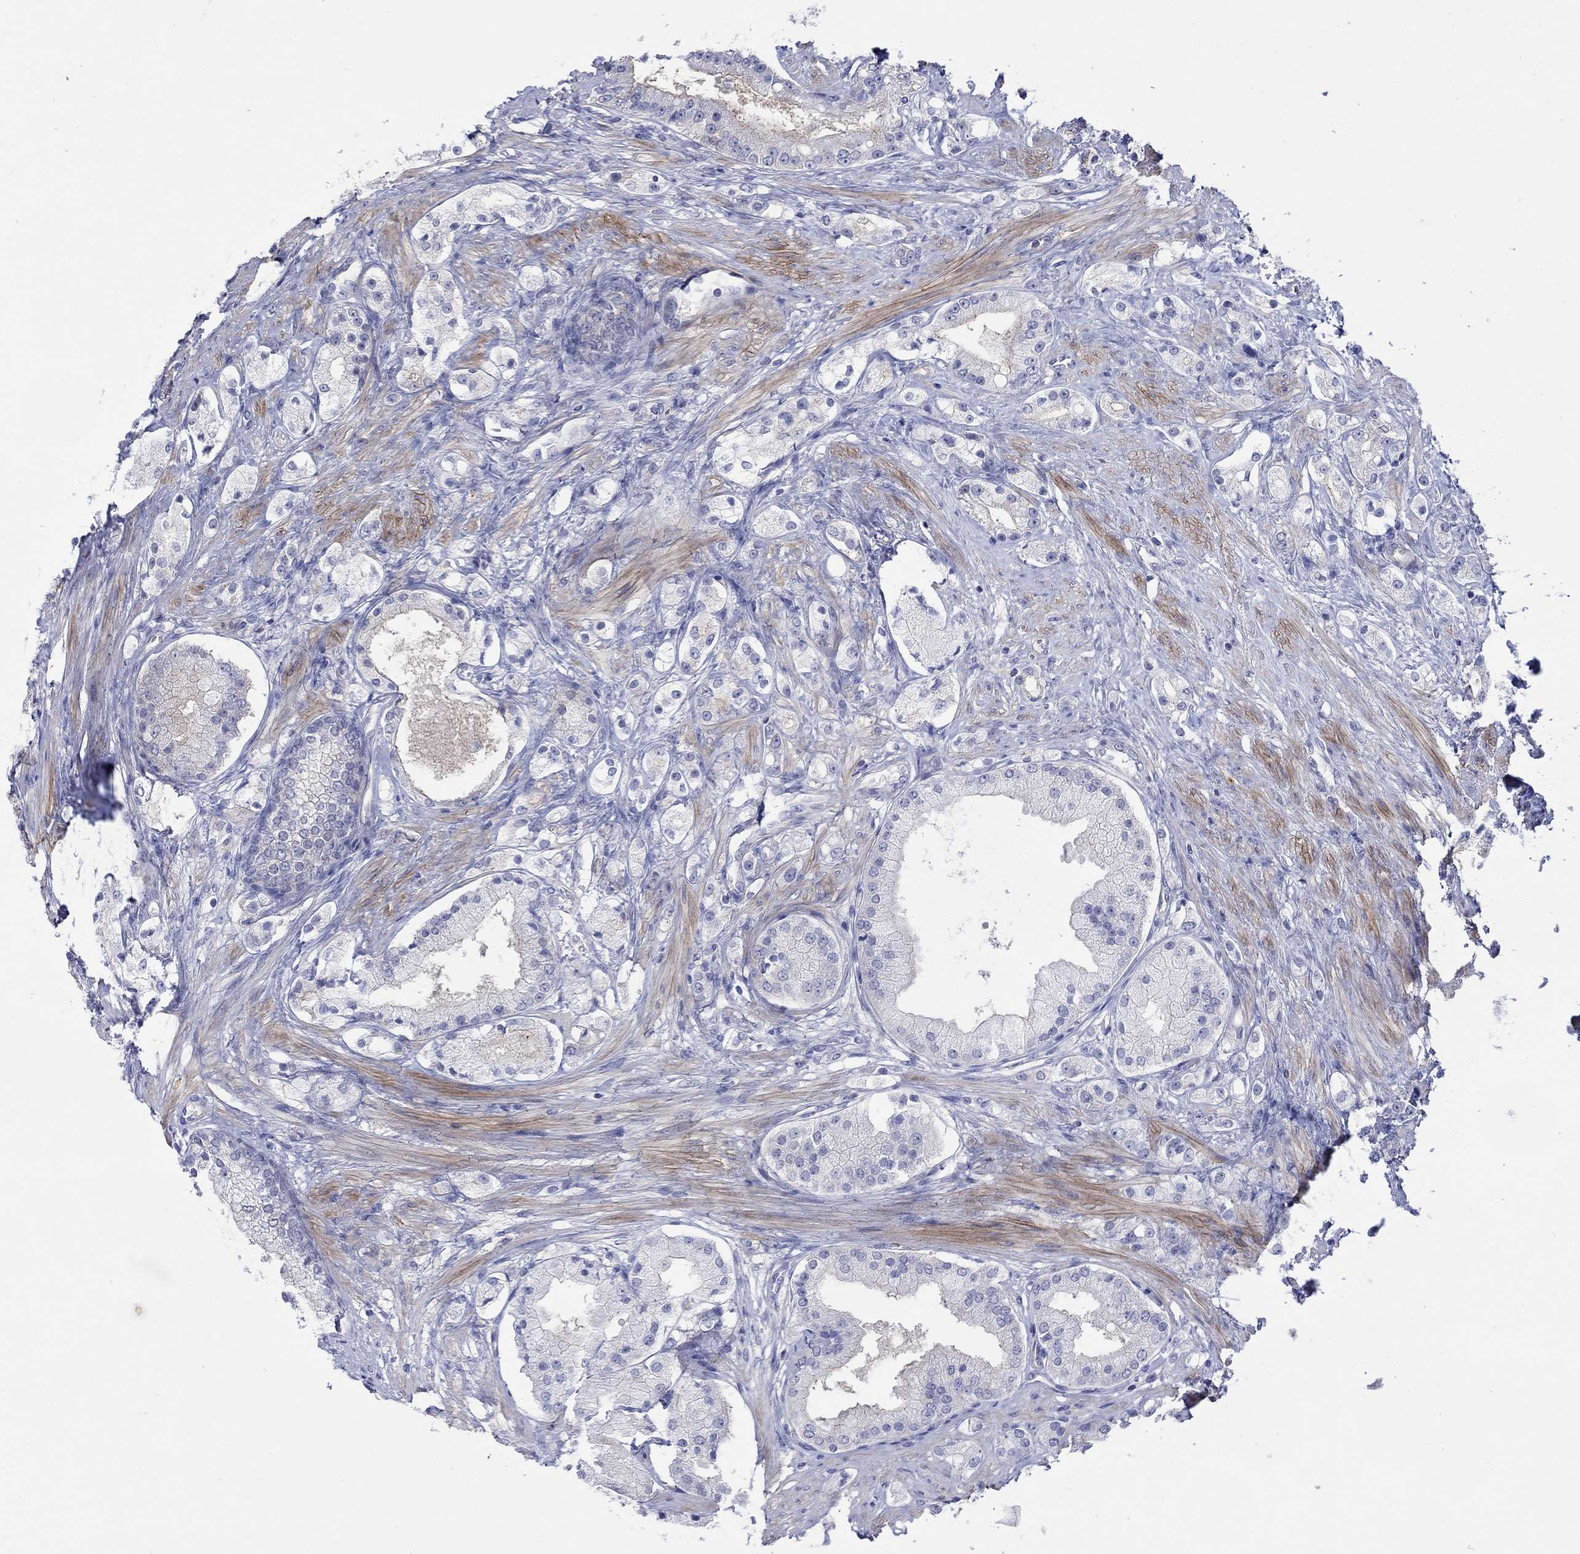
{"staining": {"intensity": "moderate", "quantity": "<25%", "location": "cytoplasmic/membranous"}, "tissue": "prostate cancer", "cell_type": "Tumor cells", "image_type": "cancer", "snomed": [{"axis": "morphology", "description": "Adenocarcinoma, NOS"}, {"axis": "topography", "description": "Prostate and seminal vesicle, NOS"}, {"axis": "topography", "description": "Prostate"}], "caption": "Adenocarcinoma (prostate) tissue exhibits moderate cytoplasmic/membranous staining in about <25% of tumor cells", "gene": "TPRN", "patient": {"sex": "male", "age": 67}}